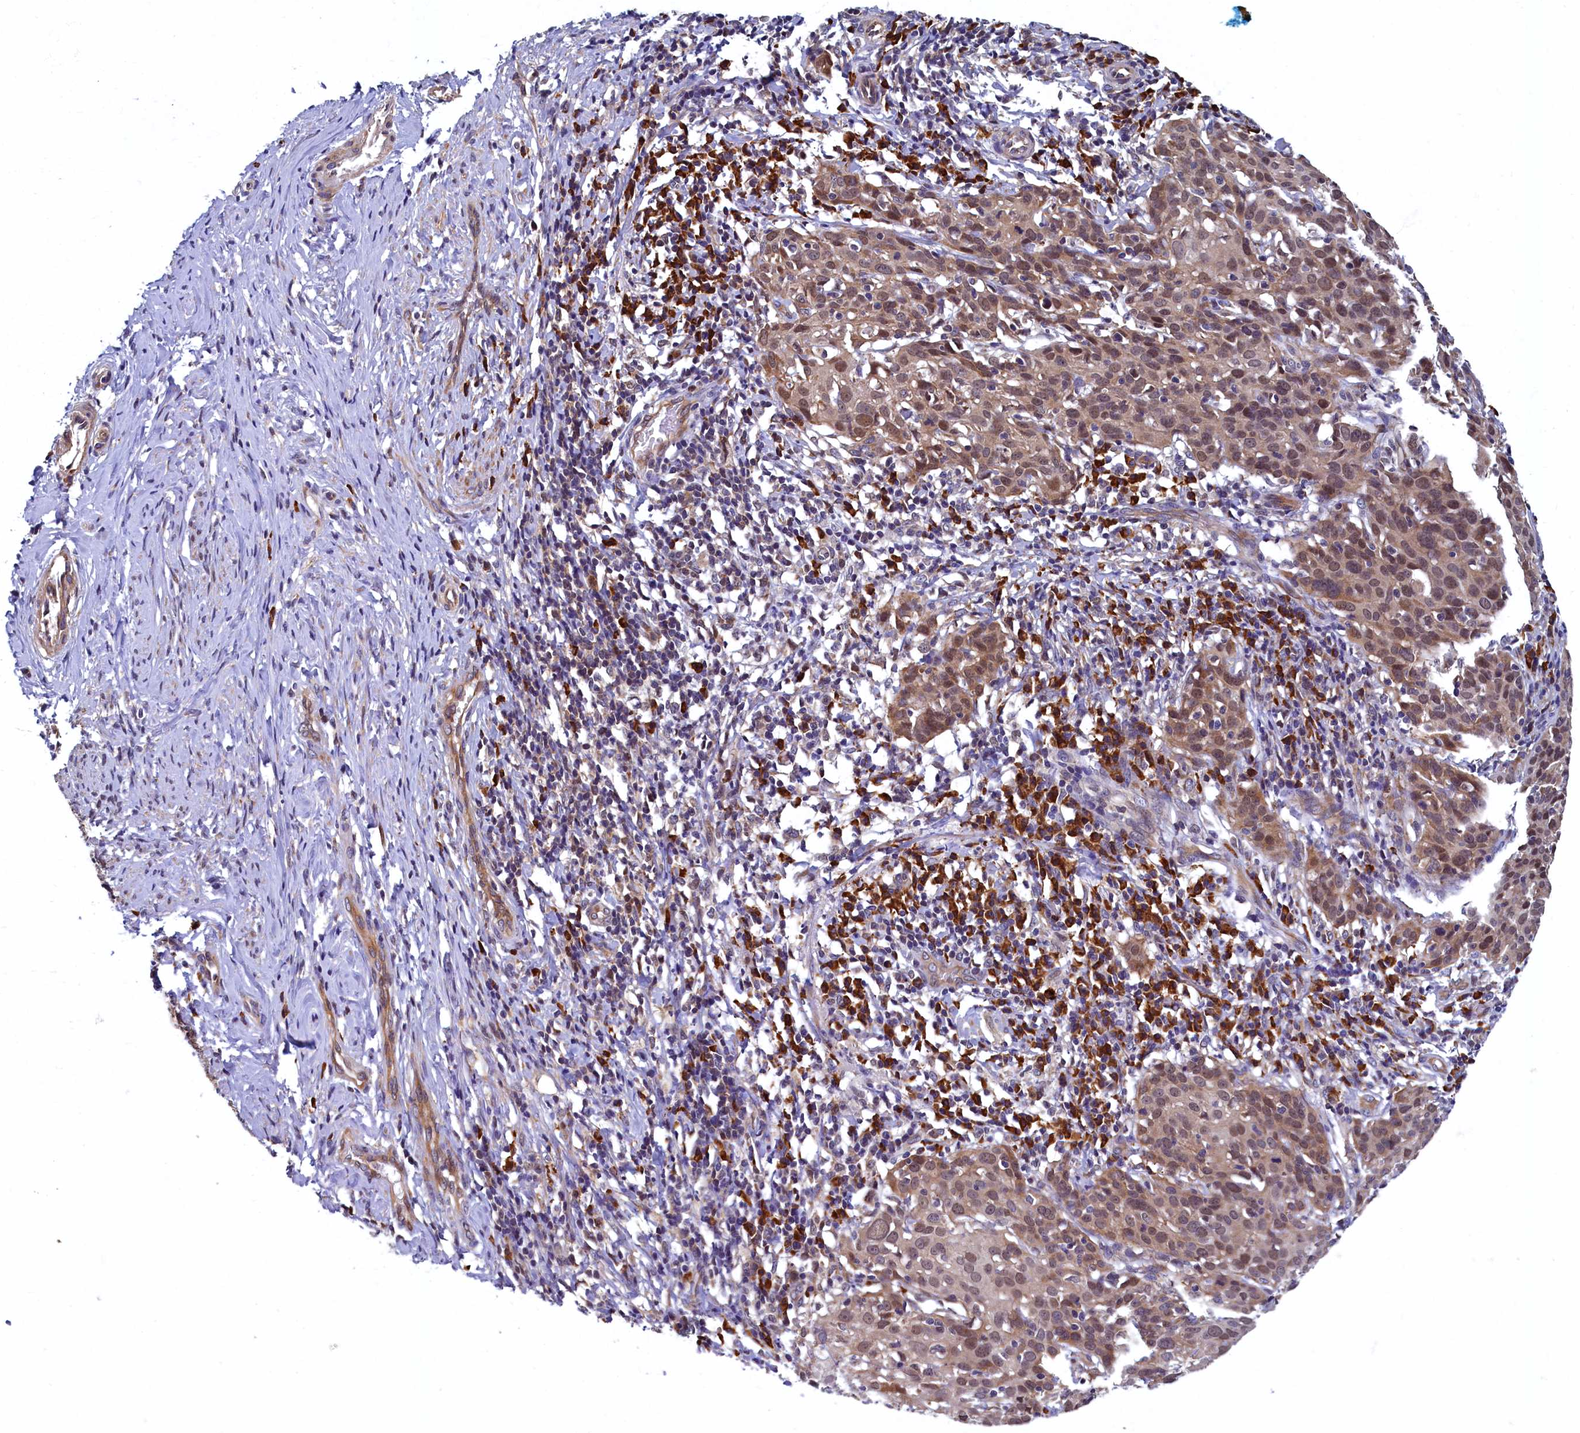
{"staining": {"intensity": "moderate", "quantity": ">75%", "location": "cytoplasmic/membranous,nuclear"}, "tissue": "cervical cancer", "cell_type": "Tumor cells", "image_type": "cancer", "snomed": [{"axis": "morphology", "description": "Squamous cell carcinoma, NOS"}, {"axis": "topography", "description": "Cervix"}], "caption": "Immunohistochemical staining of cervical cancer (squamous cell carcinoma) displays medium levels of moderate cytoplasmic/membranous and nuclear protein staining in approximately >75% of tumor cells.", "gene": "SLC16A14", "patient": {"sex": "female", "age": 50}}